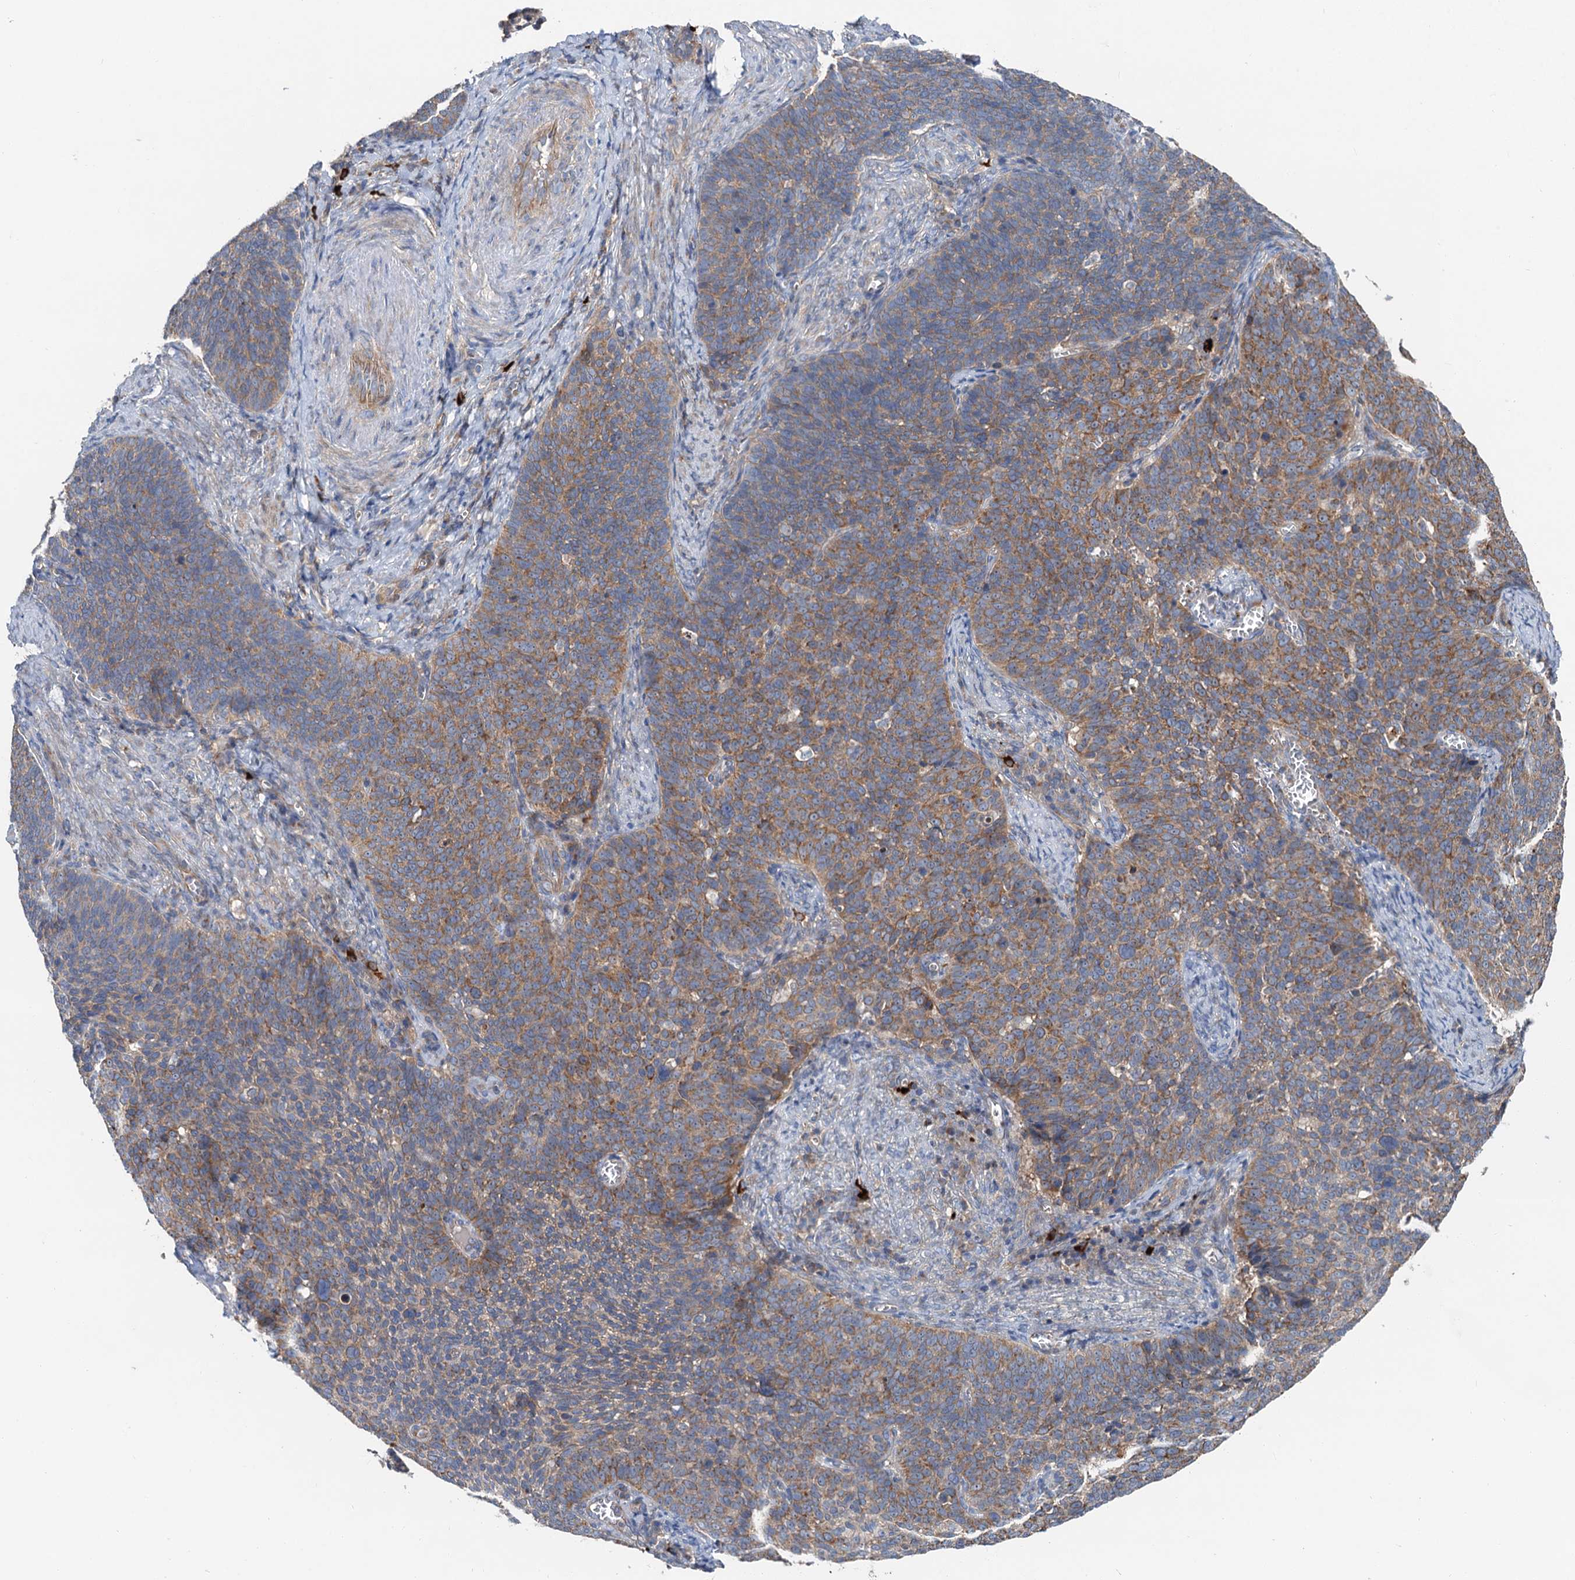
{"staining": {"intensity": "moderate", "quantity": ">75%", "location": "cytoplasmic/membranous"}, "tissue": "cervical cancer", "cell_type": "Tumor cells", "image_type": "cancer", "snomed": [{"axis": "morphology", "description": "Normal tissue, NOS"}, {"axis": "morphology", "description": "Squamous cell carcinoma, NOS"}, {"axis": "topography", "description": "Cervix"}], "caption": "Immunohistochemical staining of squamous cell carcinoma (cervical) exhibits moderate cytoplasmic/membranous protein staining in about >75% of tumor cells.", "gene": "ANKRD26", "patient": {"sex": "female", "age": 39}}